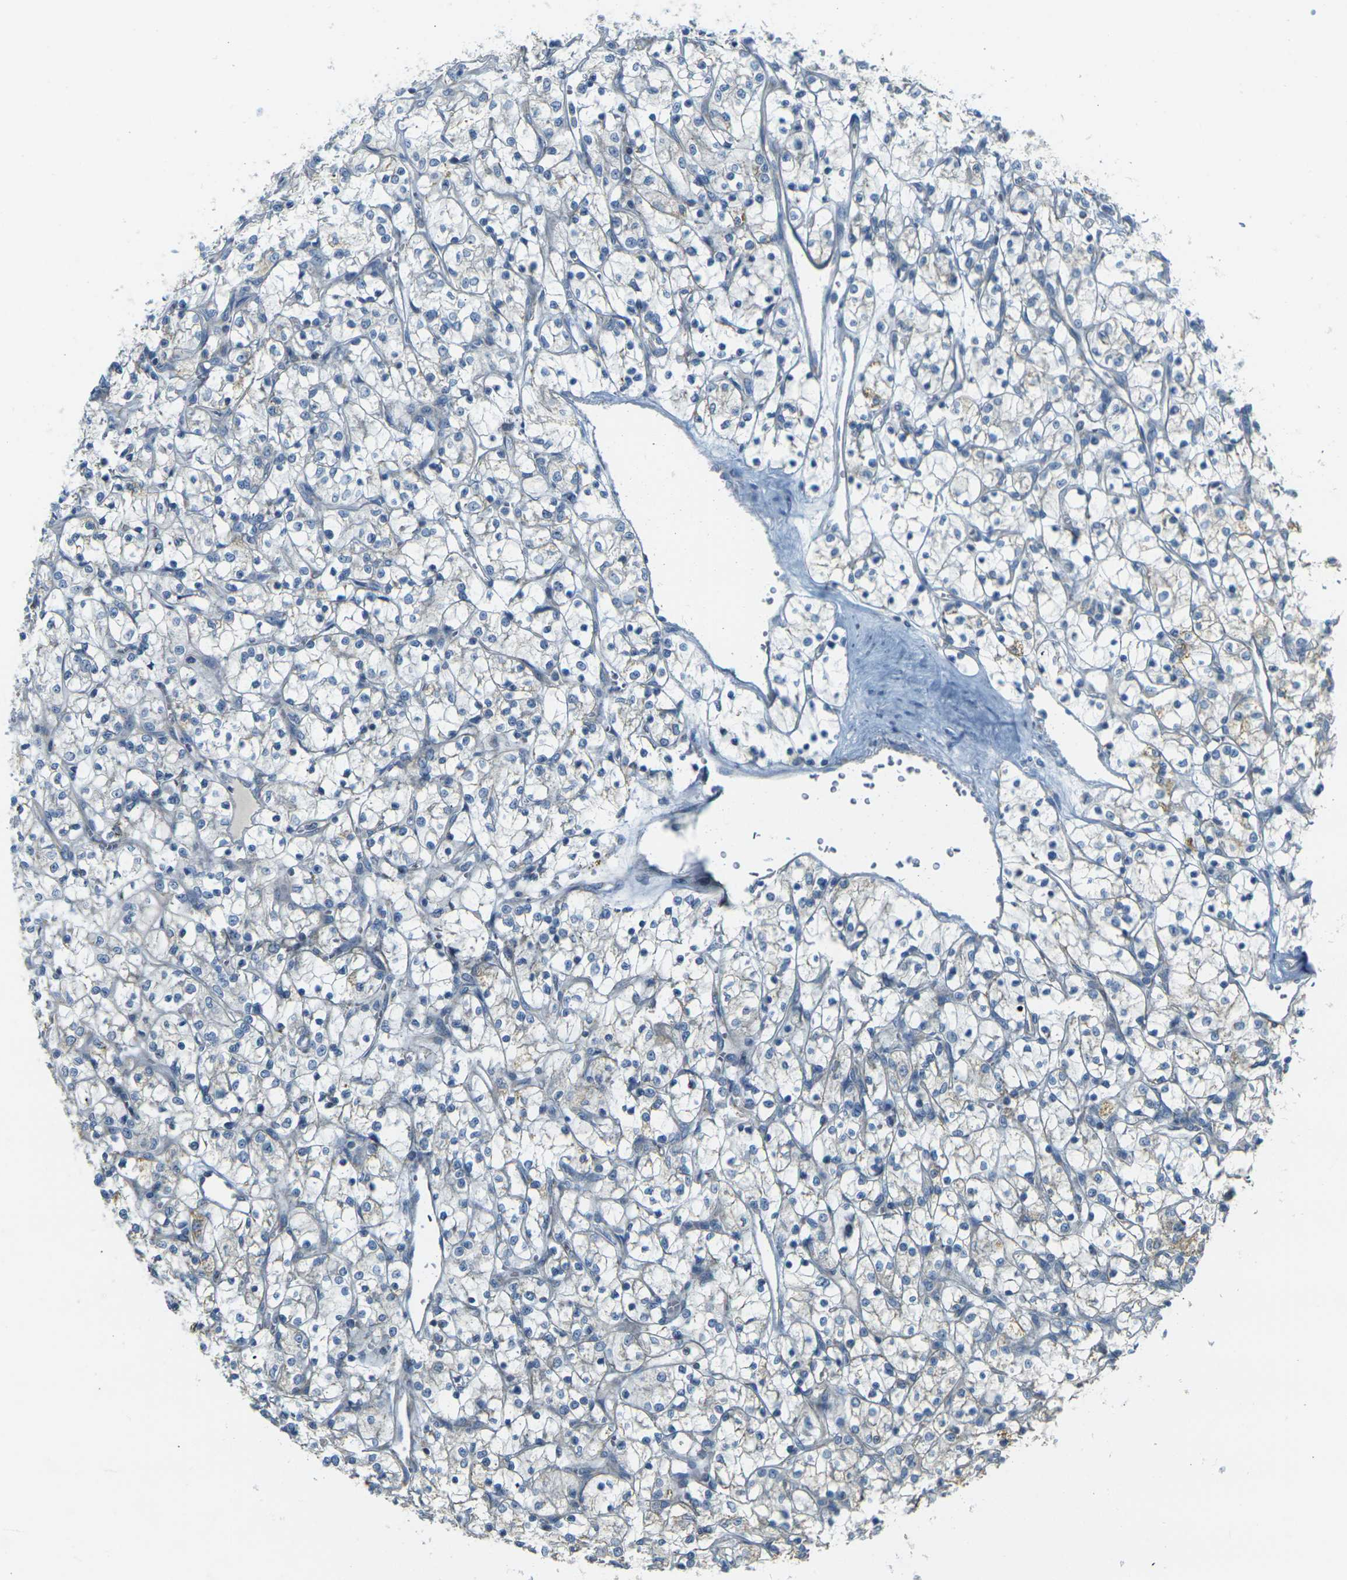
{"staining": {"intensity": "weak", "quantity": "<25%", "location": "cytoplasmic/membranous"}, "tissue": "renal cancer", "cell_type": "Tumor cells", "image_type": "cancer", "snomed": [{"axis": "morphology", "description": "Adenocarcinoma, NOS"}, {"axis": "topography", "description": "Kidney"}], "caption": "A high-resolution image shows immunohistochemistry (IHC) staining of renal adenocarcinoma, which shows no significant positivity in tumor cells.", "gene": "PARD6B", "patient": {"sex": "female", "age": 69}}